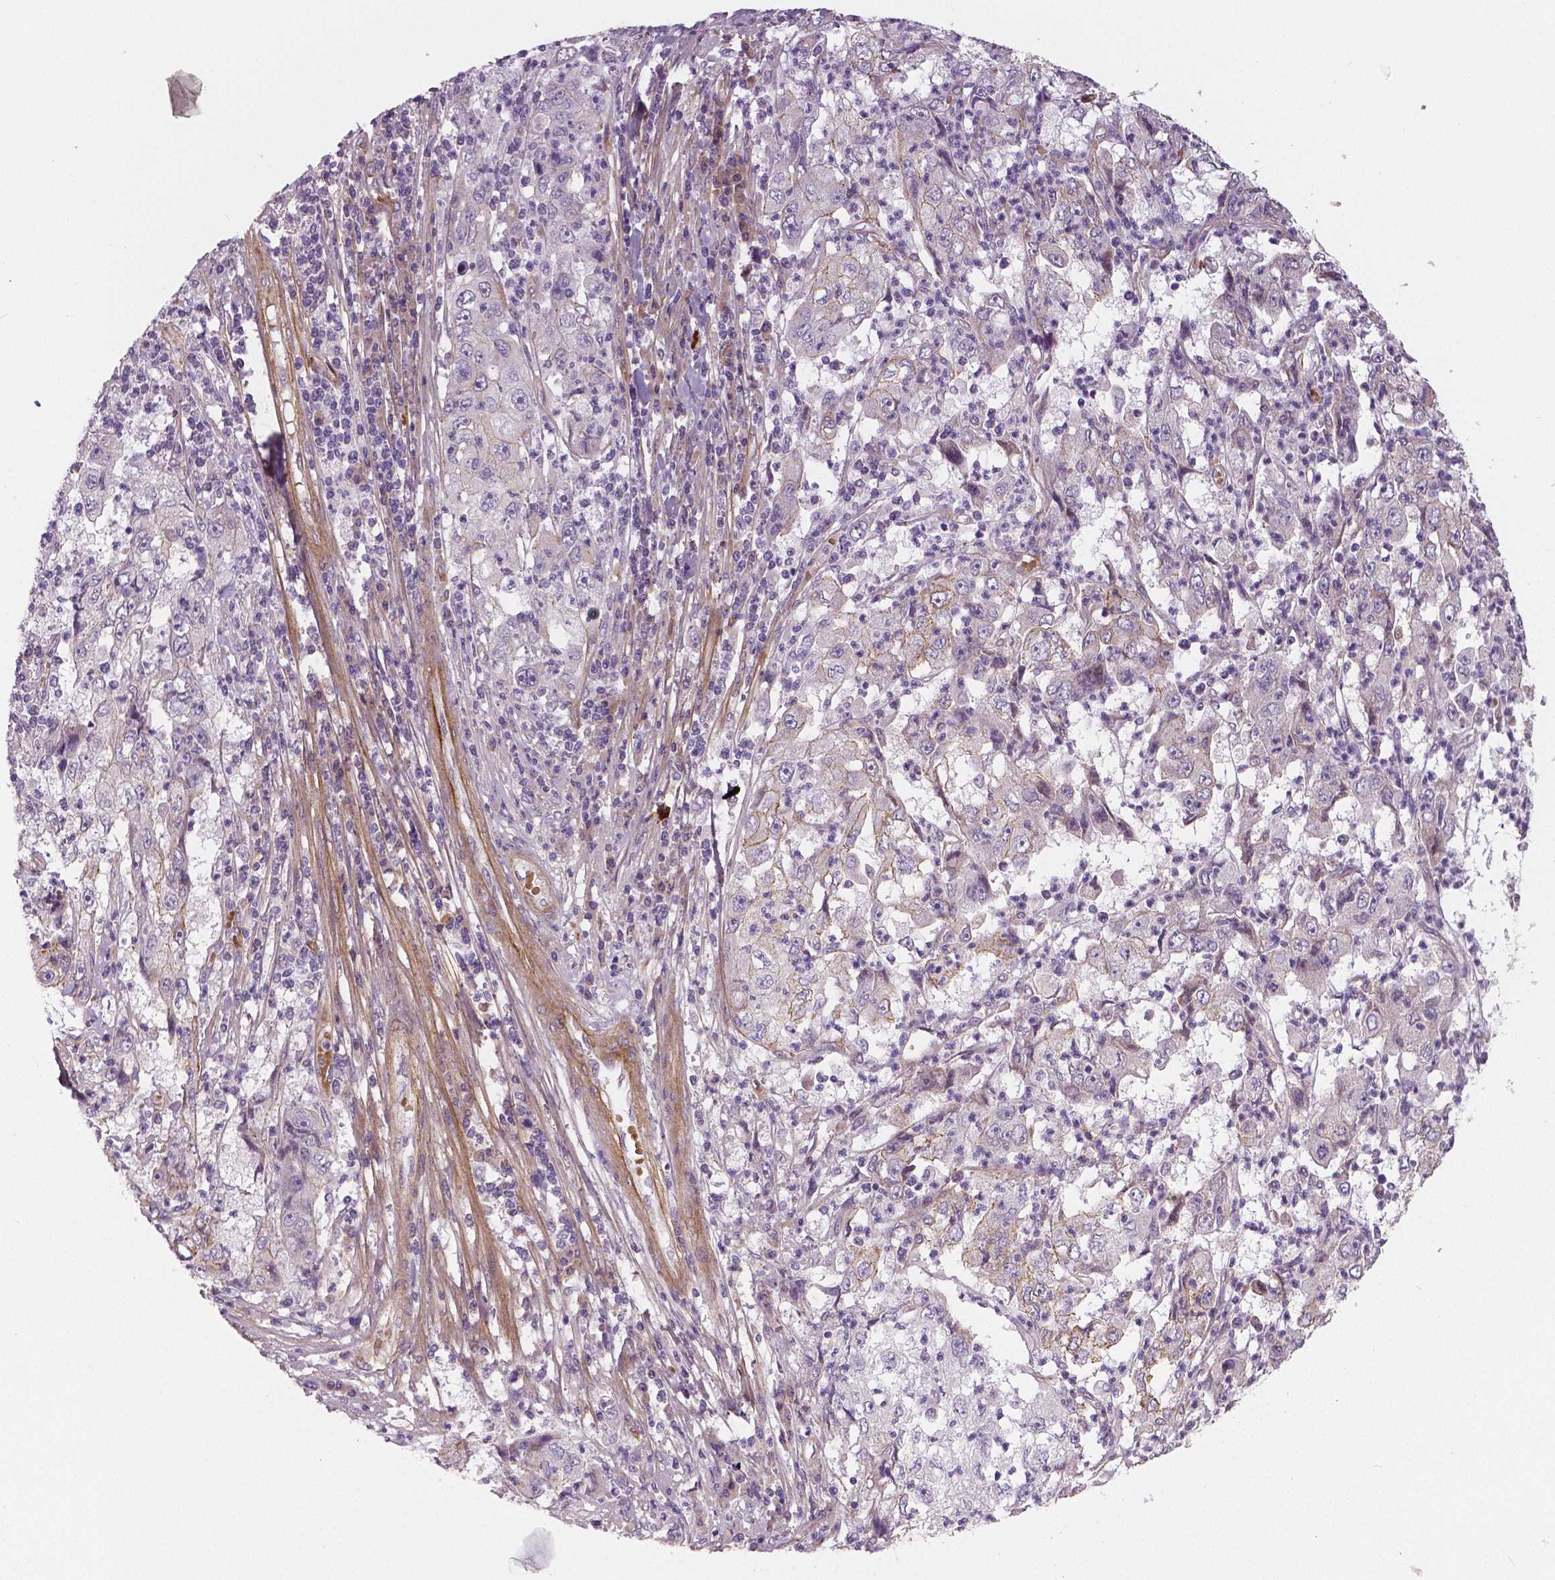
{"staining": {"intensity": "weak", "quantity": "<25%", "location": "cytoplasmic/membranous"}, "tissue": "cervical cancer", "cell_type": "Tumor cells", "image_type": "cancer", "snomed": [{"axis": "morphology", "description": "Squamous cell carcinoma, NOS"}, {"axis": "topography", "description": "Cervix"}], "caption": "Cervical cancer was stained to show a protein in brown. There is no significant staining in tumor cells.", "gene": "FLT1", "patient": {"sex": "female", "age": 36}}